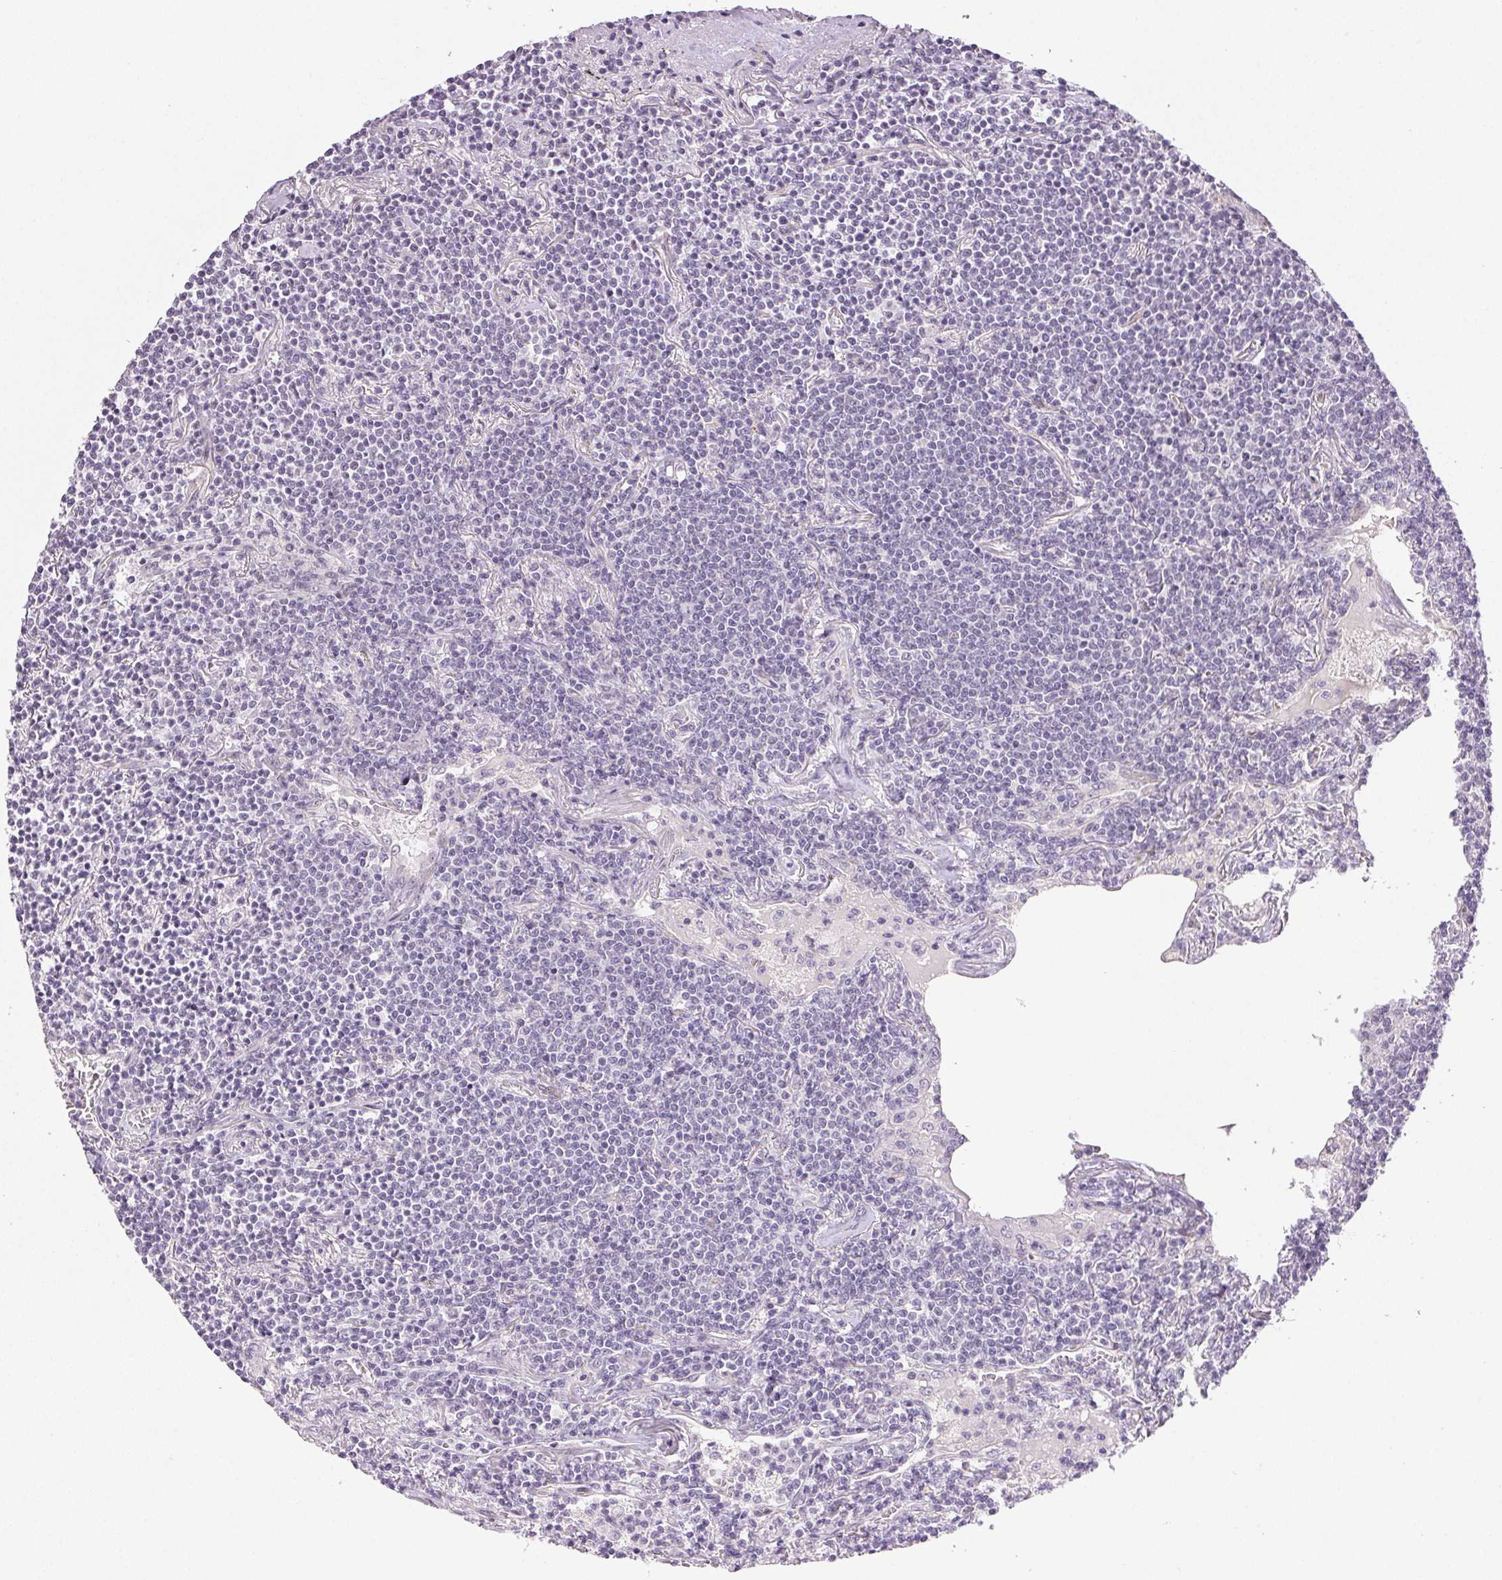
{"staining": {"intensity": "negative", "quantity": "none", "location": "none"}, "tissue": "lymphoma", "cell_type": "Tumor cells", "image_type": "cancer", "snomed": [{"axis": "morphology", "description": "Malignant lymphoma, non-Hodgkin's type, Low grade"}, {"axis": "topography", "description": "Lung"}], "caption": "Tumor cells are negative for brown protein staining in low-grade malignant lymphoma, non-Hodgkin's type. (Immunohistochemistry (ihc), brightfield microscopy, high magnification).", "gene": "PLCB1", "patient": {"sex": "female", "age": 71}}